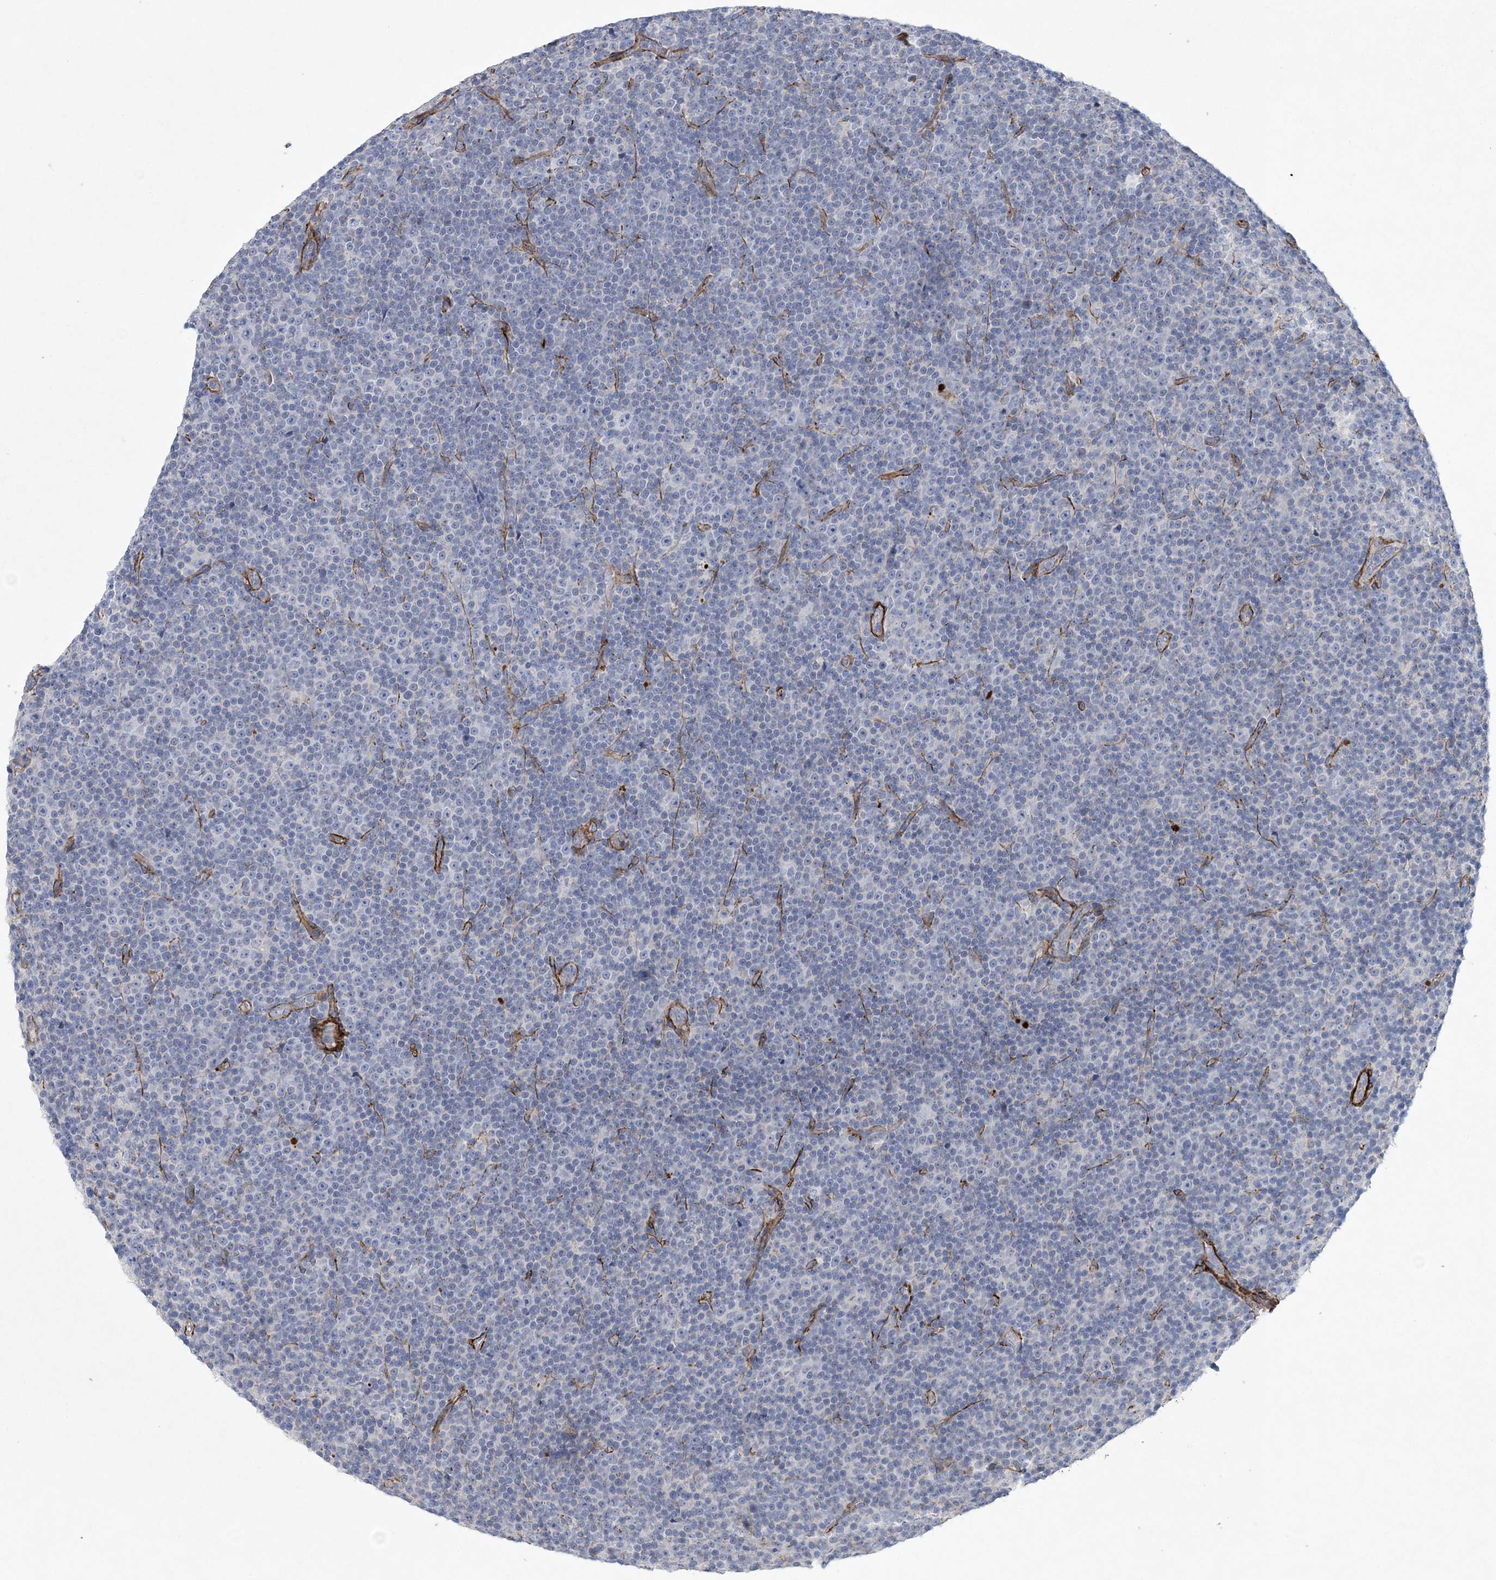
{"staining": {"intensity": "negative", "quantity": "none", "location": "none"}, "tissue": "lymphoma", "cell_type": "Tumor cells", "image_type": "cancer", "snomed": [{"axis": "morphology", "description": "Malignant lymphoma, non-Hodgkin's type, Low grade"}, {"axis": "topography", "description": "Lymph node"}], "caption": "Low-grade malignant lymphoma, non-Hodgkin's type was stained to show a protein in brown. There is no significant expression in tumor cells. (Immunohistochemistry, brightfield microscopy, high magnification).", "gene": "ARSJ", "patient": {"sex": "female", "age": 67}}